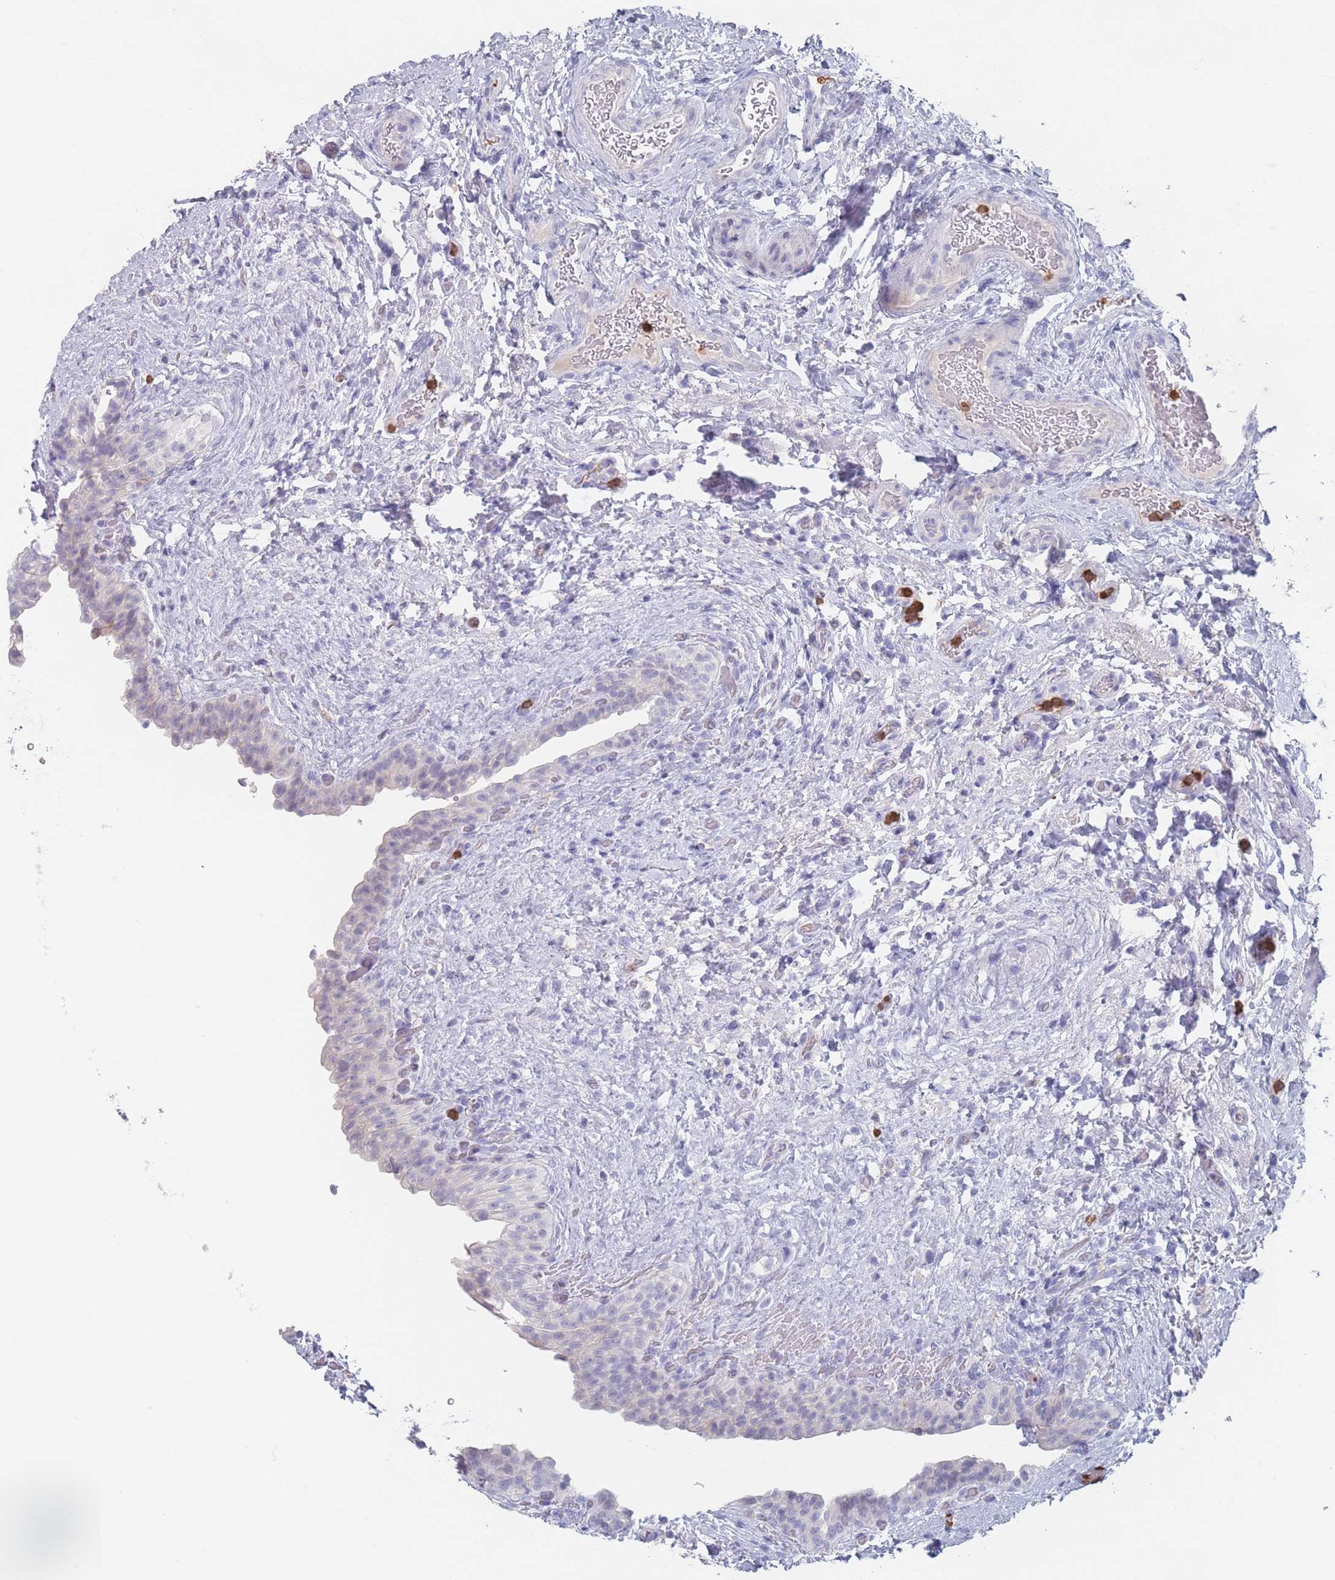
{"staining": {"intensity": "negative", "quantity": "none", "location": "none"}, "tissue": "urinary bladder", "cell_type": "Urothelial cells", "image_type": "normal", "snomed": [{"axis": "morphology", "description": "Normal tissue, NOS"}, {"axis": "topography", "description": "Urinary bladder"}], "caption": "Micrograph shows no protein positivity in urothelial cells of normal urinary bladder.", "gene": "ATP1A3", "patient": {"sex": "male", "age": 69}}